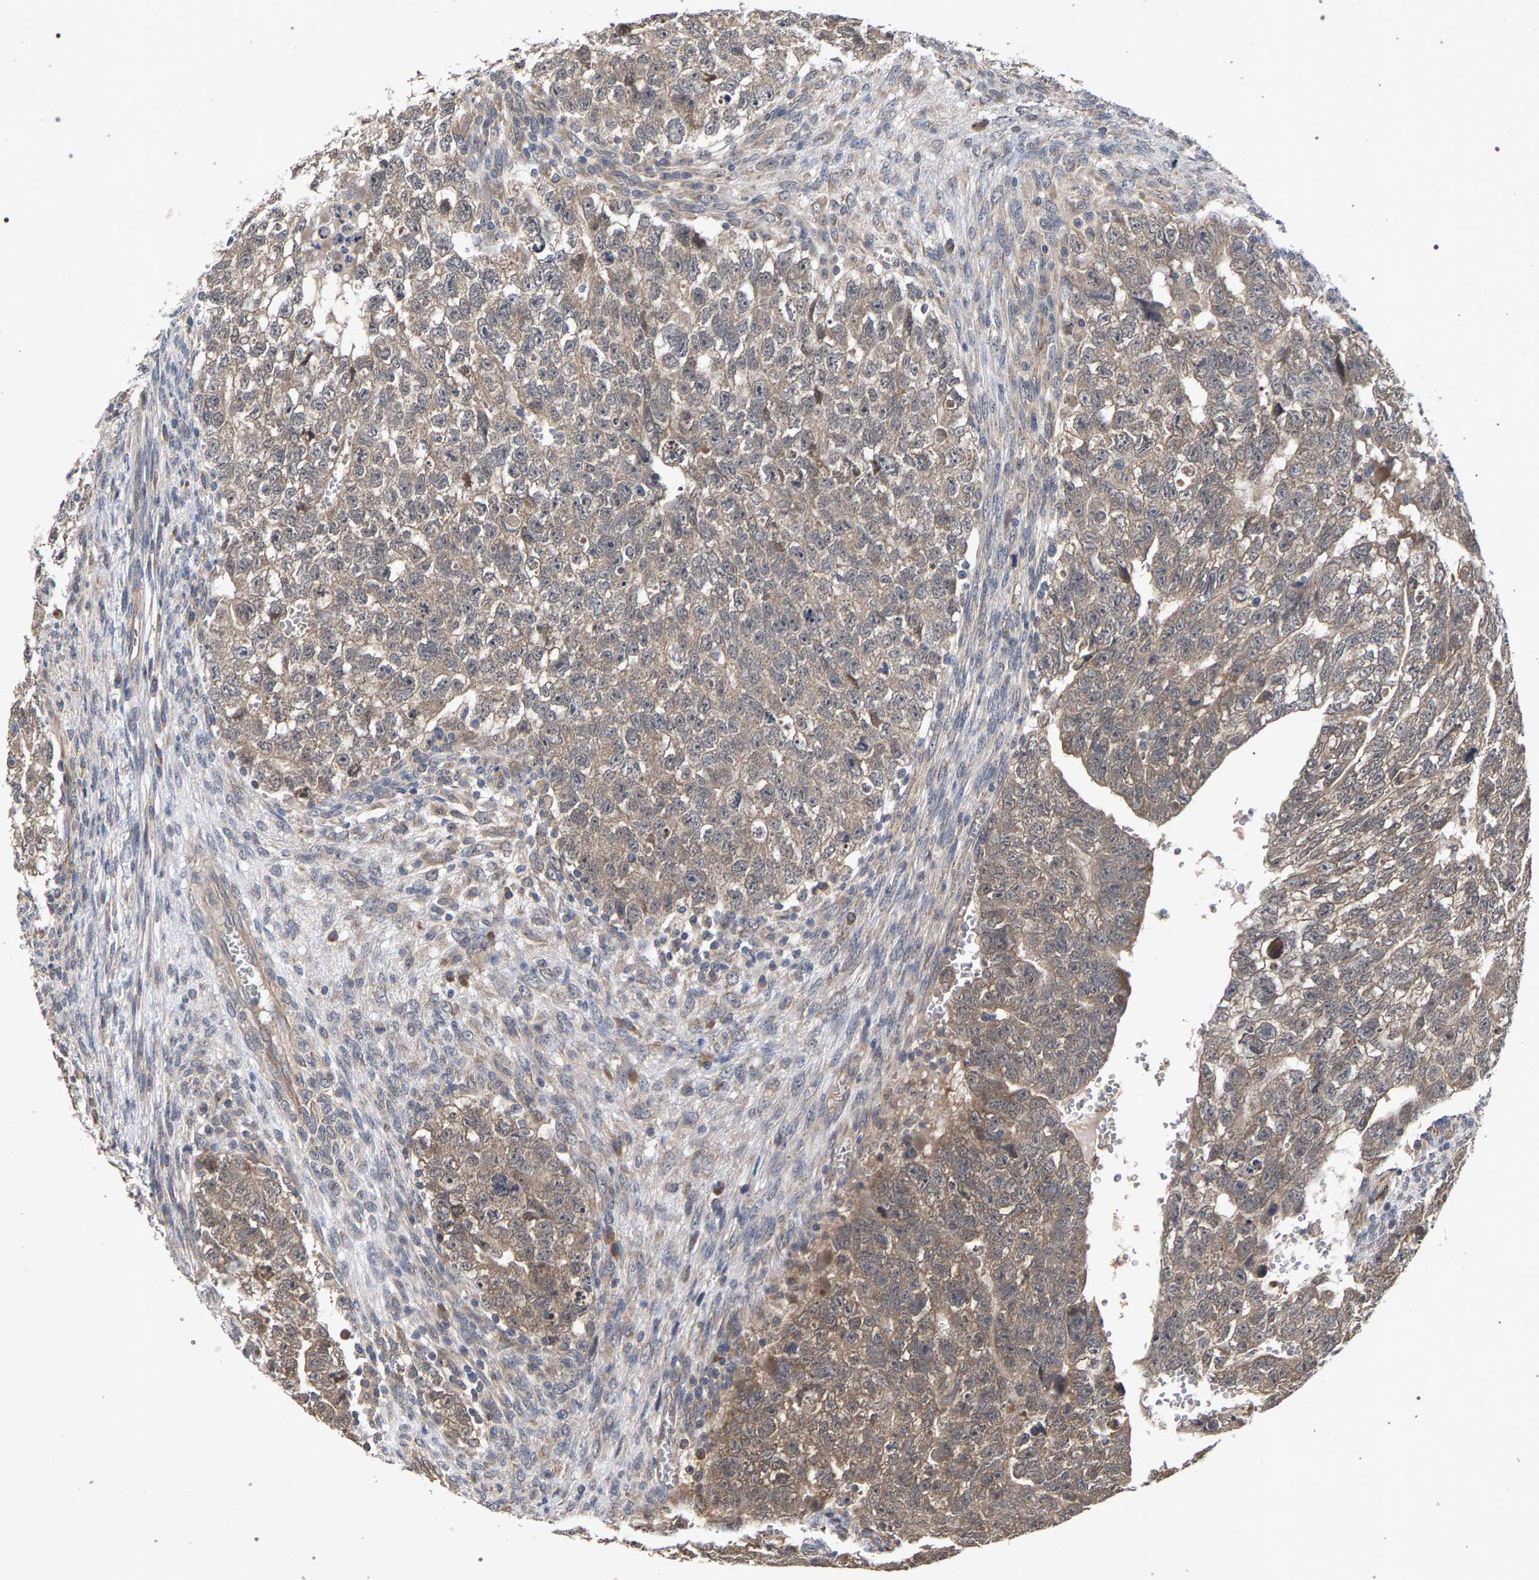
{"staining": {"intensity": "weak", "quantity": ">75%", "location": "cytoplasmic/membranous"}, "tissue": "testis cancer", "cell_type": "Tumor cells", "image_type": "cancer", "snomed": [{"axis": "morphology", "description": "Seminoma, NOS"}, {"axis": "morphology", "description": "Carcinoma, Embryonal, NOS"}, {"axis": "topography", "description": "Testis"}], "caption": "Human testis embryonal carcinoma stained for a protein (brown) displays weak cytoplasmic/membranous positive expression in about >75% of tumor cells.", "gene": "SLC4A4", "patient": {"sex": "male", "age": 38}}